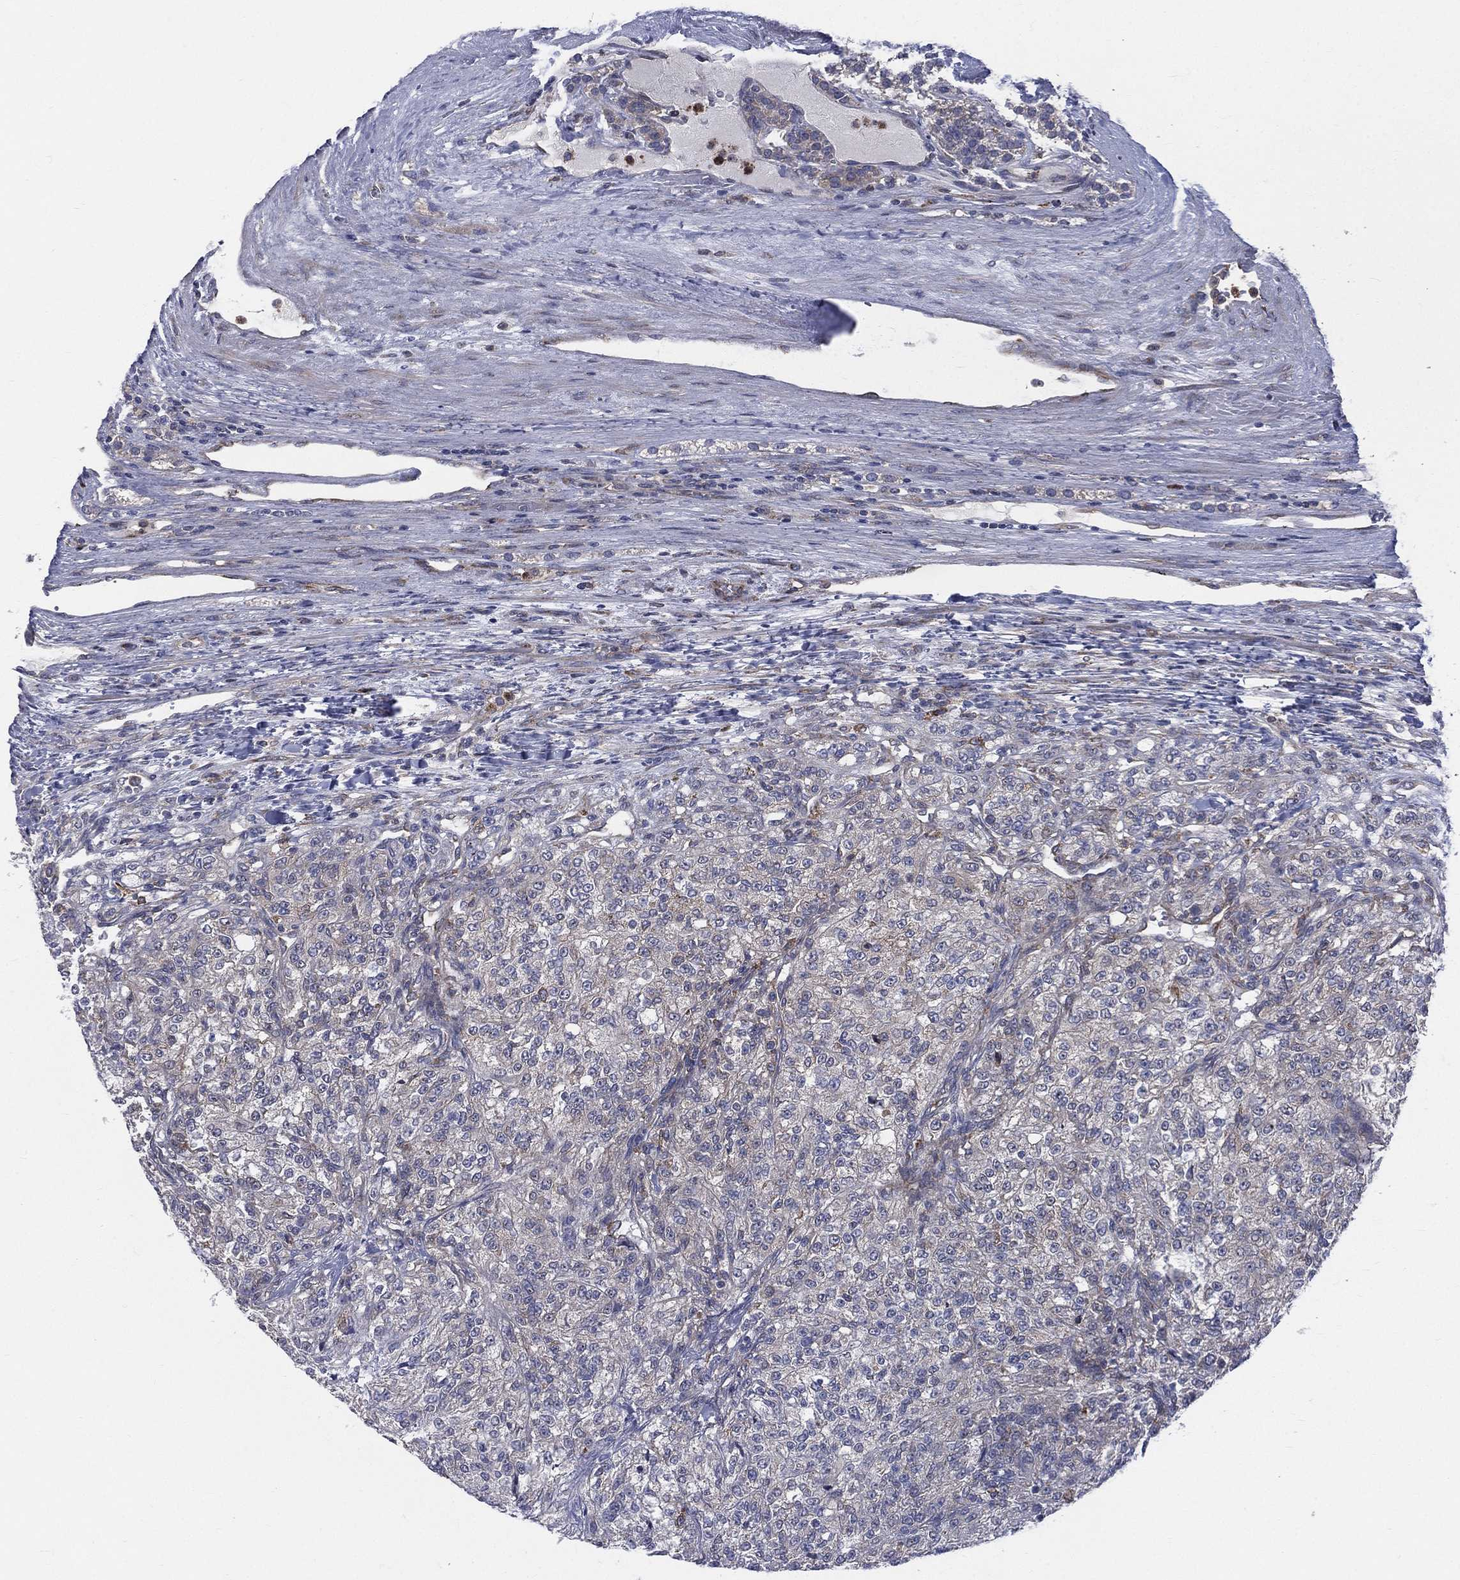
{"staining": {"intensity": "negative", "quantity": "none", "location": "none"}, "tissue": "renal cancer", "cell_type": "Tumor cells", "image_type": "cancer", "snomed": [{"axis": "morphology", "description": "Adenocarcinoma, NOS"}, {"axis": "topography", "description": "Kidney"}], "caption": "Tumor cells show no significant staining in renal cancer.", "gene": "CCDC159", "patient": {"sex": "female", "age": 63}}